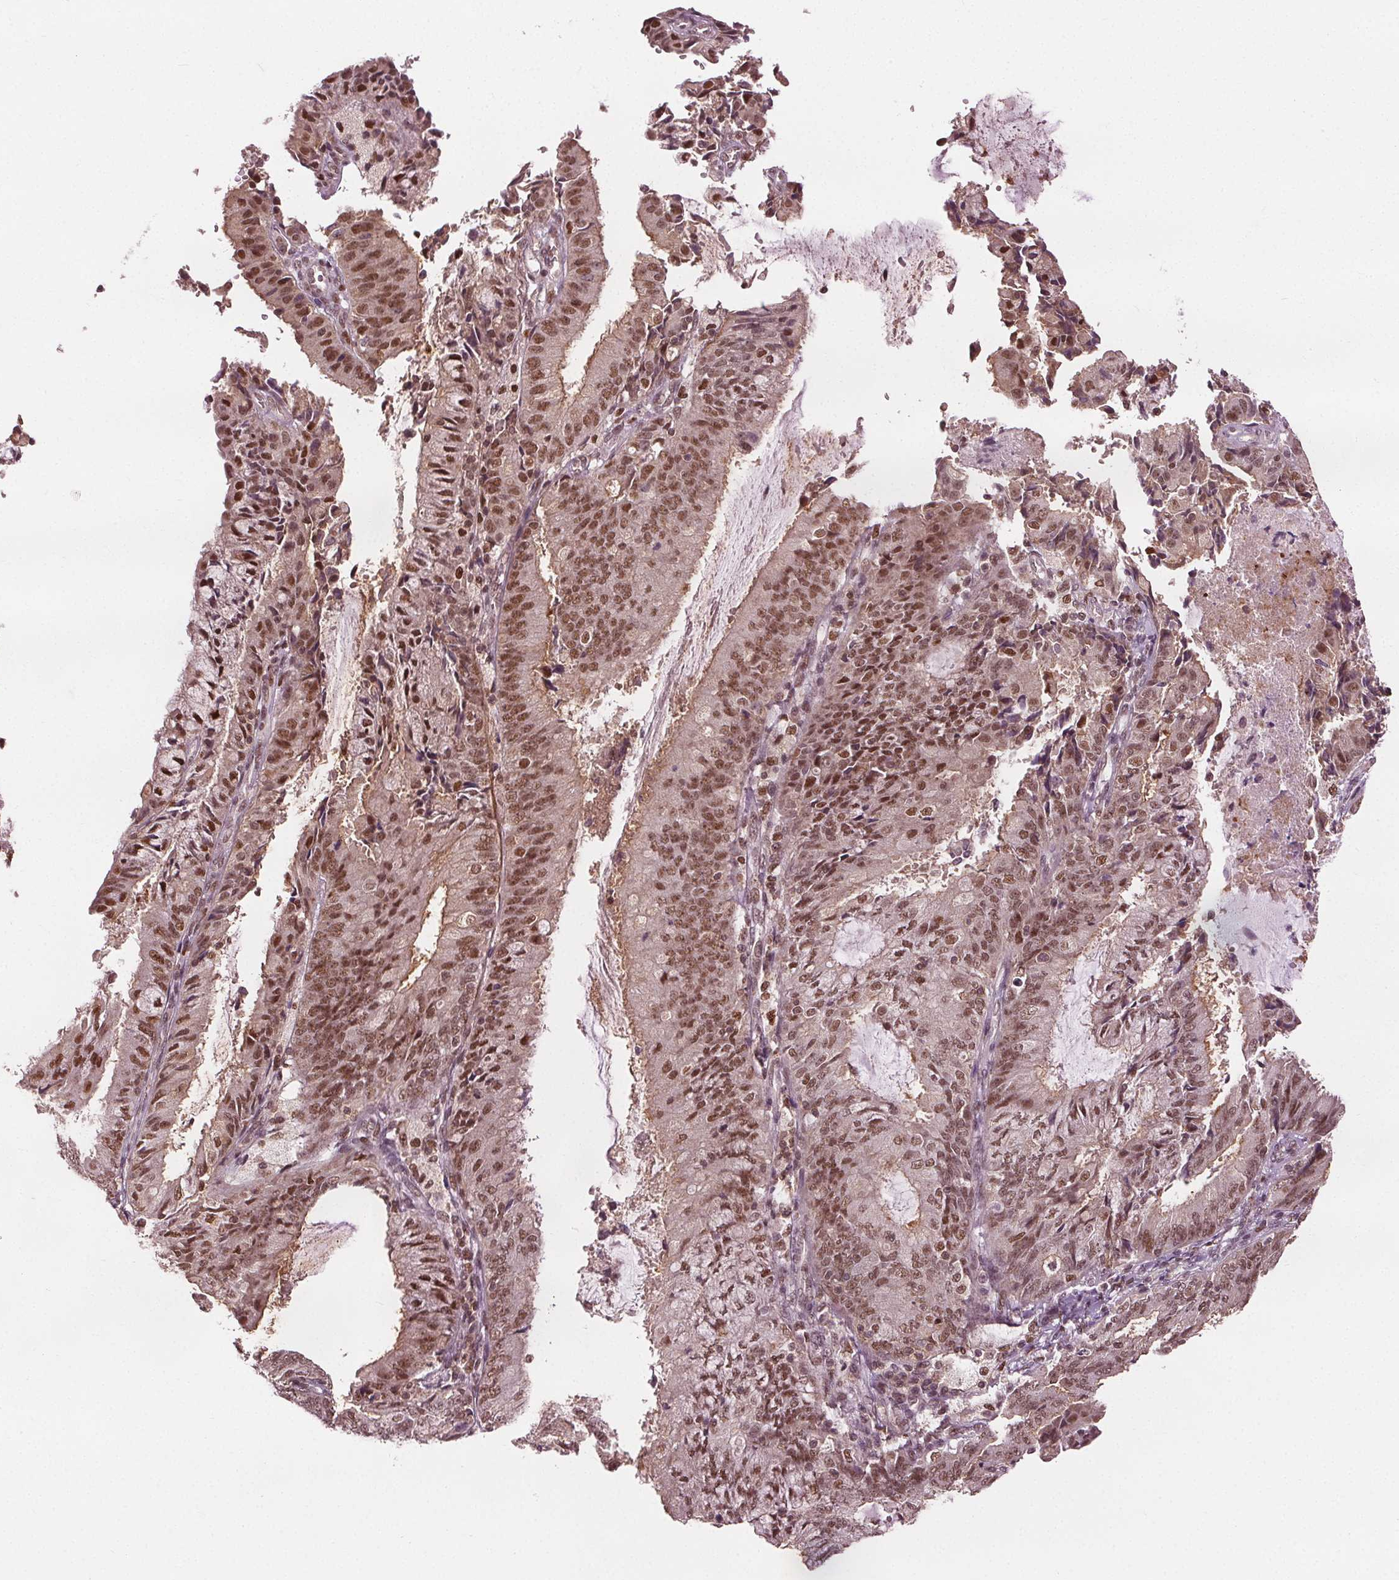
{"staining": {"intensity": "moderate", "quantity": "25%-75%", "location": "cytoplasmic/membranous,nuclear"}, "tissue": "endometrial cancer", "cell_type": "Tumor cells", "image_type": "cancer", "snomed": [{"axis": "morphology", "description": "Adenocarcinoma, NOS"}, {"axis": "topography", "description": "Endometrium"}], "caption": "Adenocarcinoma (endometrial) was stained to show a protein in brown. There is medium levels of moderate cytoplasmic/membranous and nuclear positivity in about 25%-75% of tumor cells. Ihc stains the protein of interest in brown and the nuclei are stained blue.", "gene": "DDX11", "patient": {"sex": "female", "age": 57}}